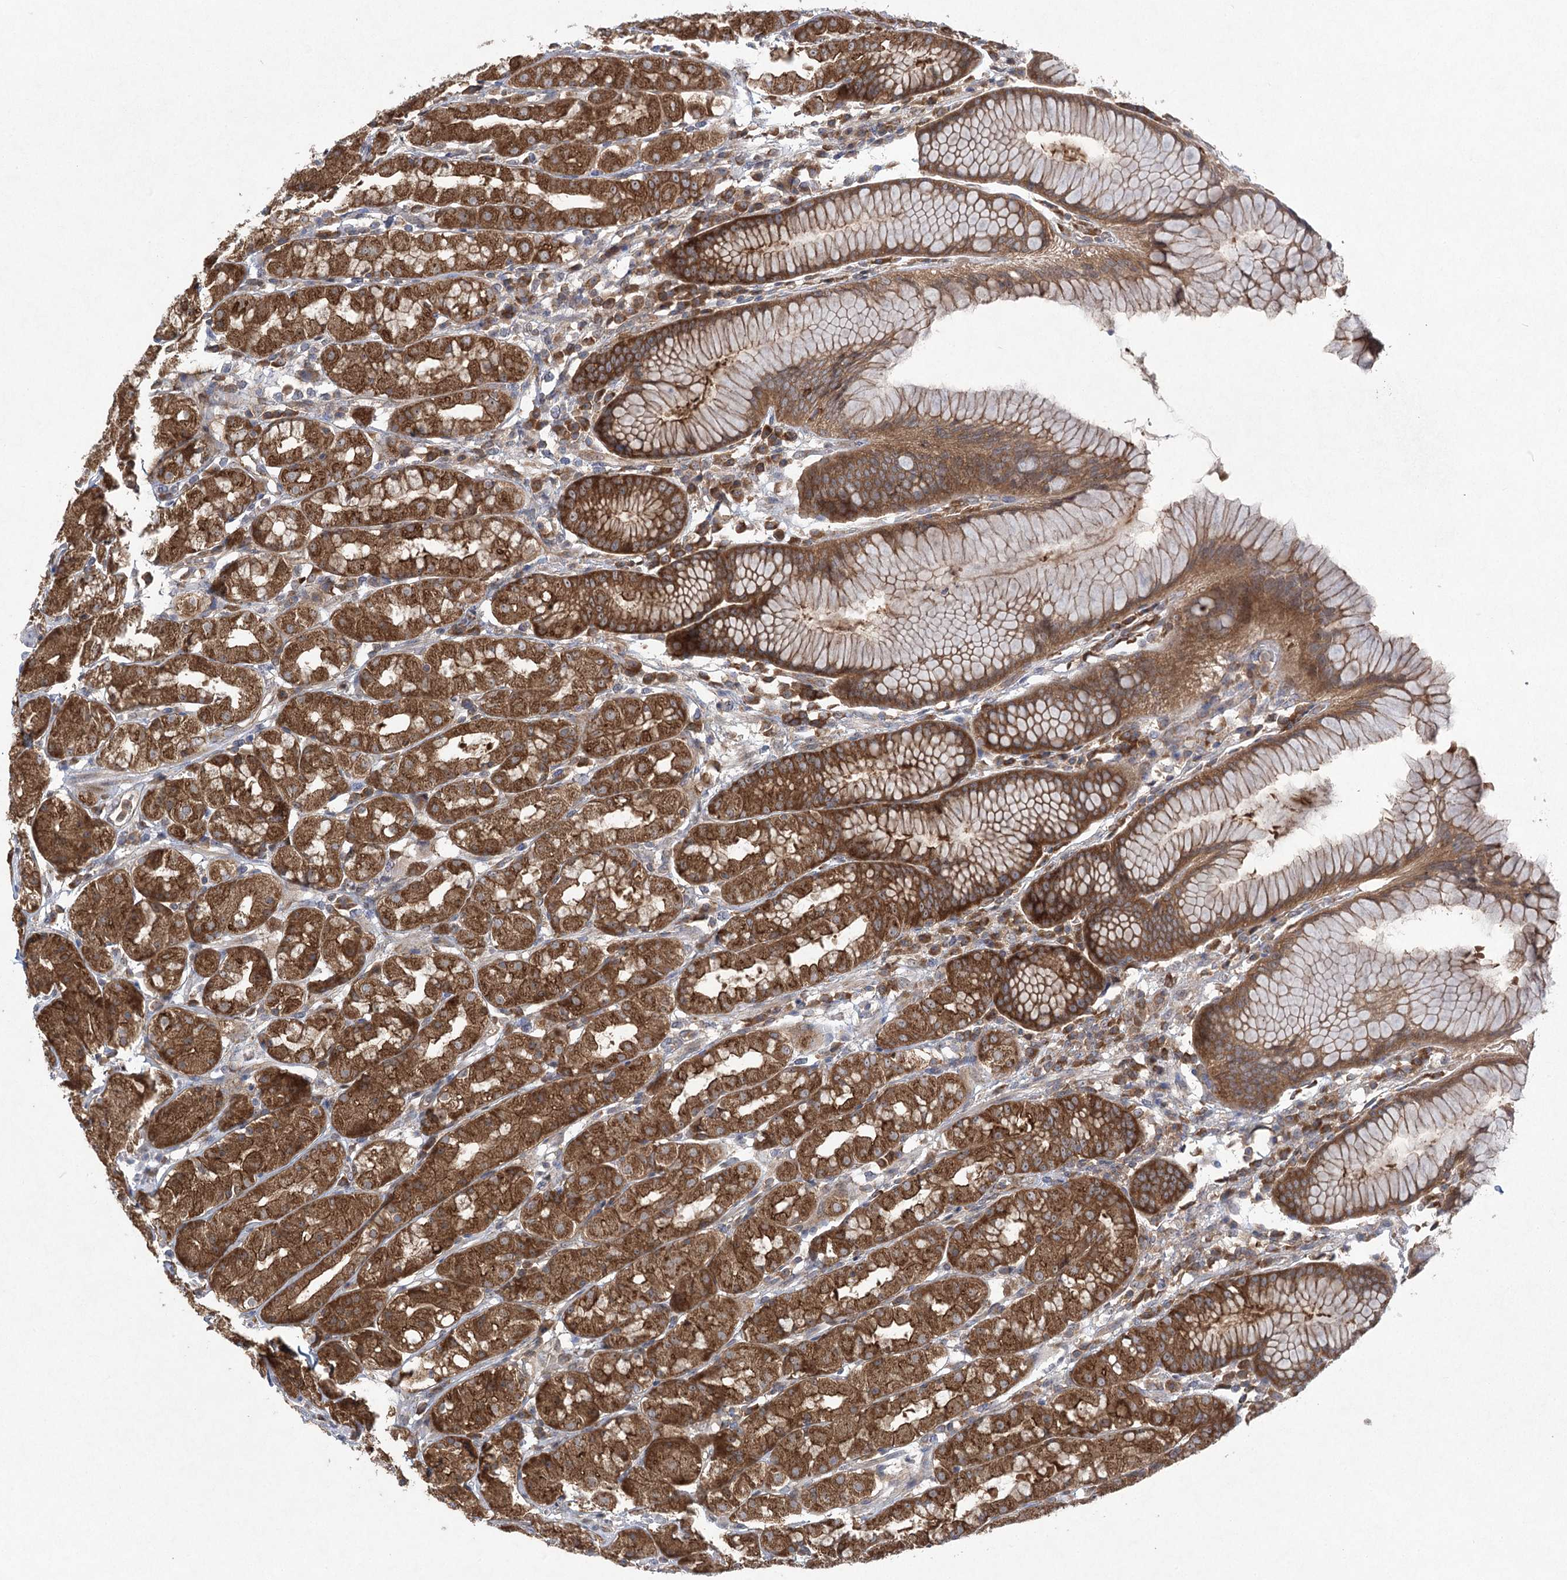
{"staining": {"intensity": "strong", "quantity": ">75%", "location": "cytoplasmic/membranous"}, "tissue": "stomach", "cell_type": "Glandular cells", "image_type": "normal", "snomed": [{"axis": "morphology", "description": "Normal tissue, NOS"}, {"axis": "topography", "description": "Stomach, lower"}], "caption": "Immunohistochemistry of unremarkable human stomach shows high levels of strong cytoplasmic/membranous positivity in approximately >75% of glandular cells. (DAB (3,3'-diaminobenzidine) IHC with brightfield microscopy, high magnification).", "gene": "EIF3A", "patient": {"sex": "female", "age": 56}}